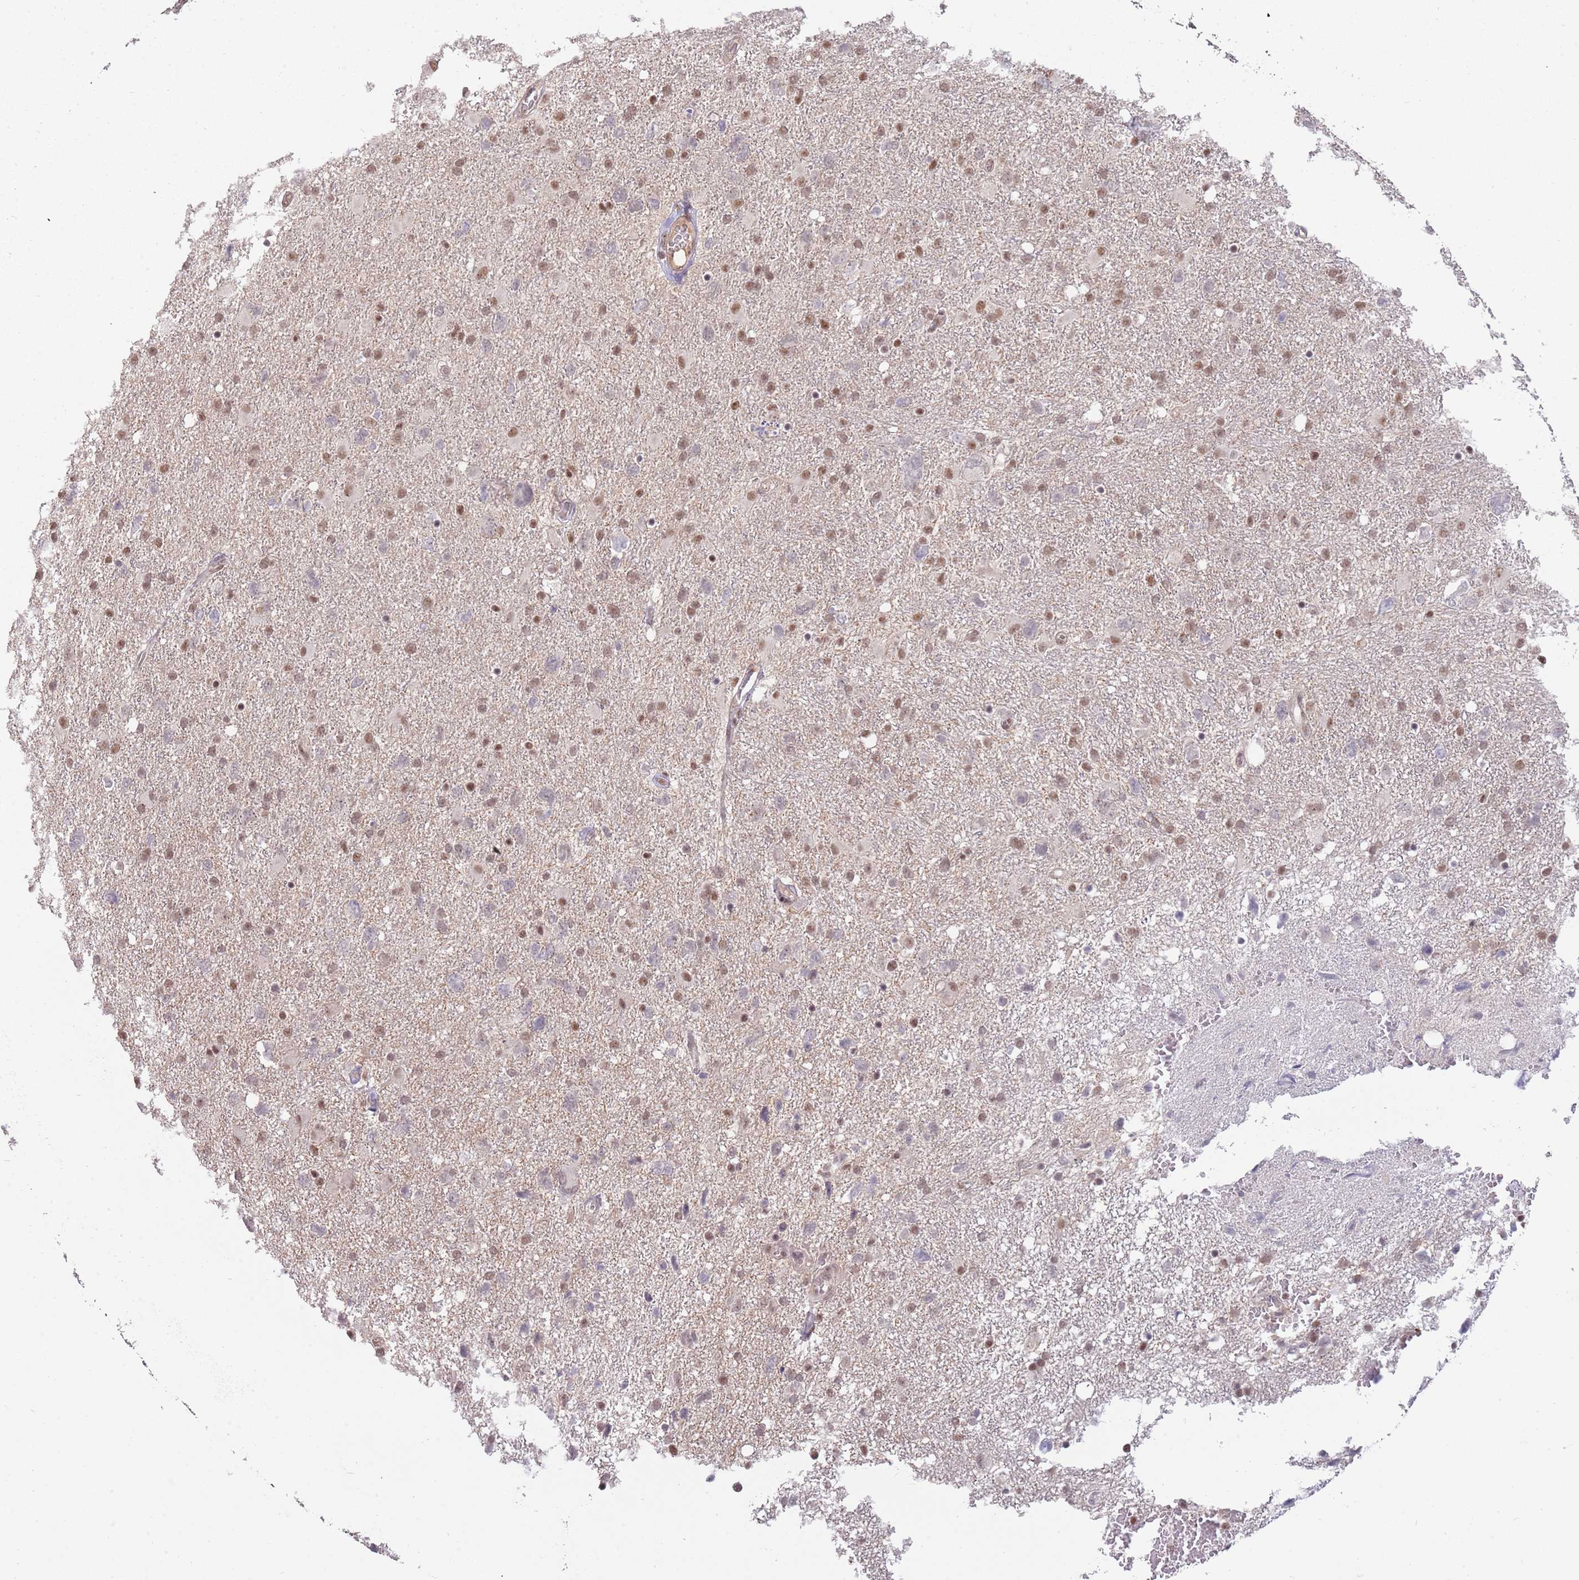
{"staining": {"intensity": "moderate", "quantity": ">75%", "location": "nuclear"}, "tissue": "glioma", "cell_type": "Tumor cells", "image_type": "cancer", "snomed": [{"axis": "morphology", "description": "Glioma, malignant, High grade"}, {"axis": "topography", "description": "Brain"}], "caption": "A high-resolution micrograph shows immunohistochemistry staining of malignant glioma (high-grade), which reveals moderate nuclear positivity in approximately >75% of tumor cells.", "gene": "ZBTB7A", "patient": {"sex": "male", "age": 61}}